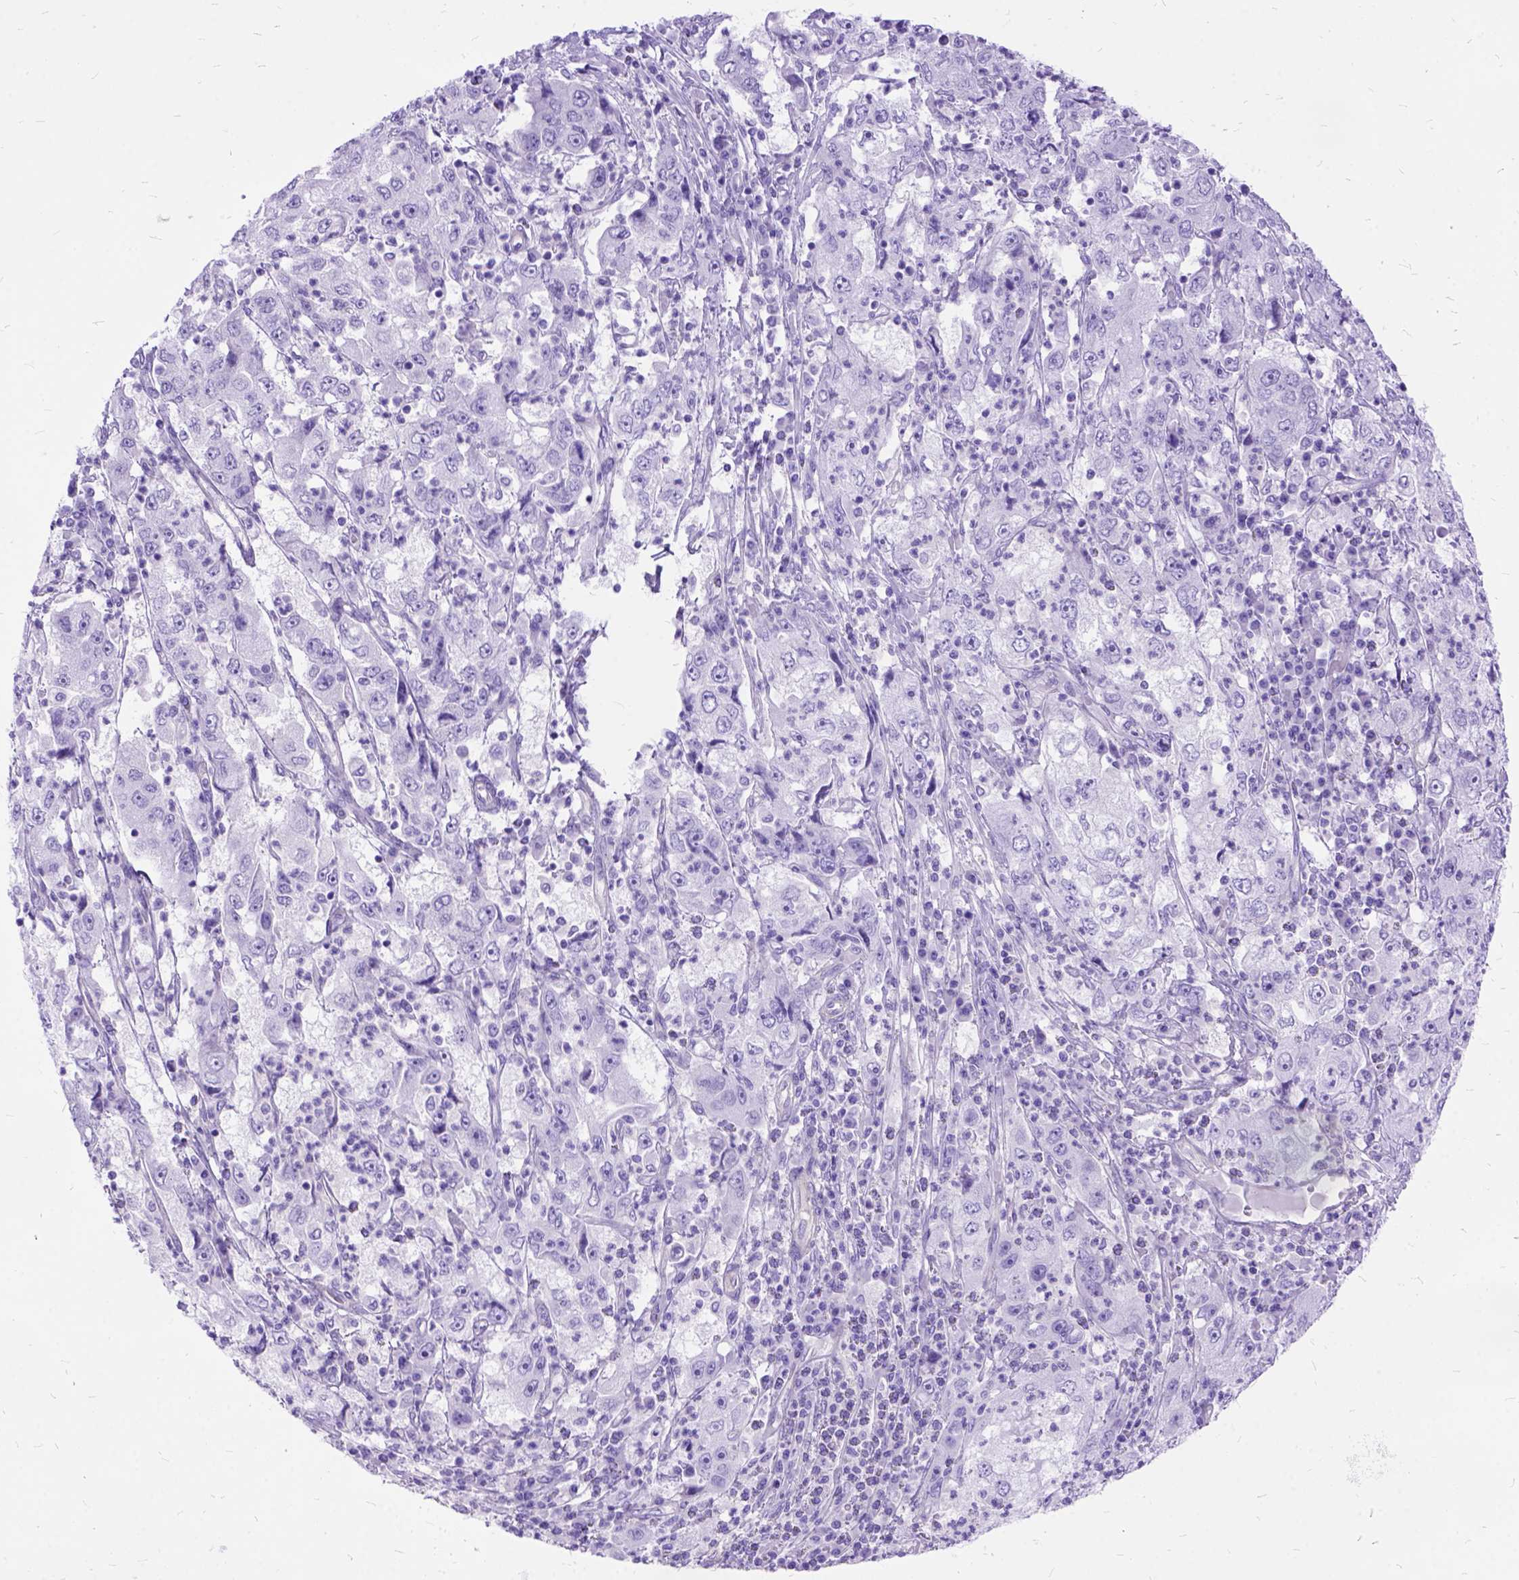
{"staining": {"intensity": "negative", "quantity": "none", "location": "none"}, "tissue": "cervical cancer", "cell_type": "Tumor cells", "image_type": "cancer", "snomed": [{"axis": "morphology", "description": "Squamous cell carcinoma, NOS"}, {"axis": "topography", "description": "Cervix"}], "caption": "This is an IHC micrograph of cervical squamous cell carcinoma. There is no positivity in tumor cells.", "gene": "ARL9", "patient": {"sex": "female", "age": 36}}